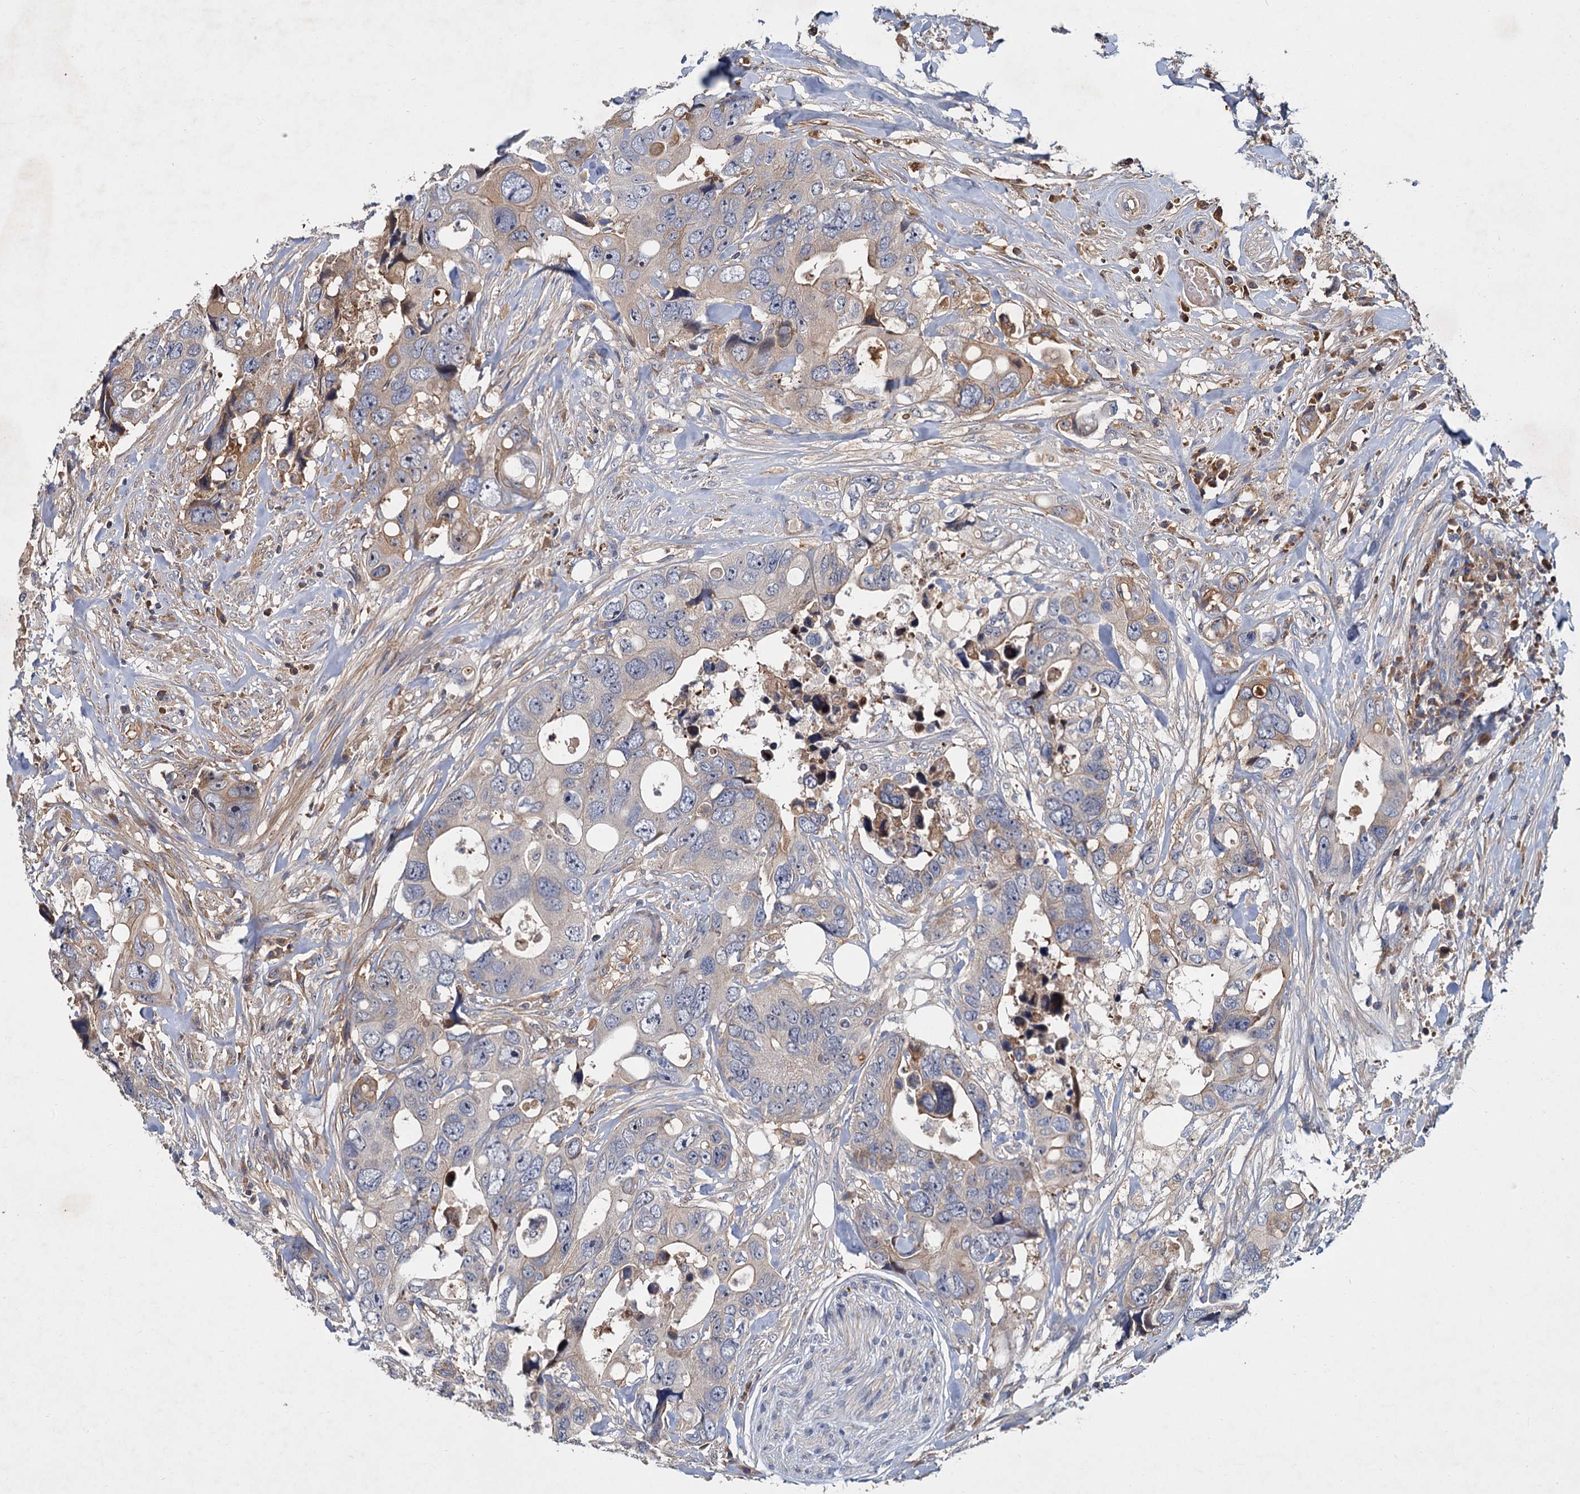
{"staining": {"intensity": "weak", "quantity": "<25%", "location": "cytoplasmic/membranous"}, "tissue": "colorectal cancer", "cell_type": "Tumor cells", "image_type": "cancer", "snomed": [{"axis": "morphology", "description": "Adenocarcinoma, NOS"}, {"axis": "topography", "description": "Rectum"}], "caption": "Immunohistochemistry image of colorectal cancer (adenocarcinoma) stained for a protein (brown), which shows no staining in tumor cells.", "gene": "CHRD", "patient": {"sex": "male", "age": 57}}